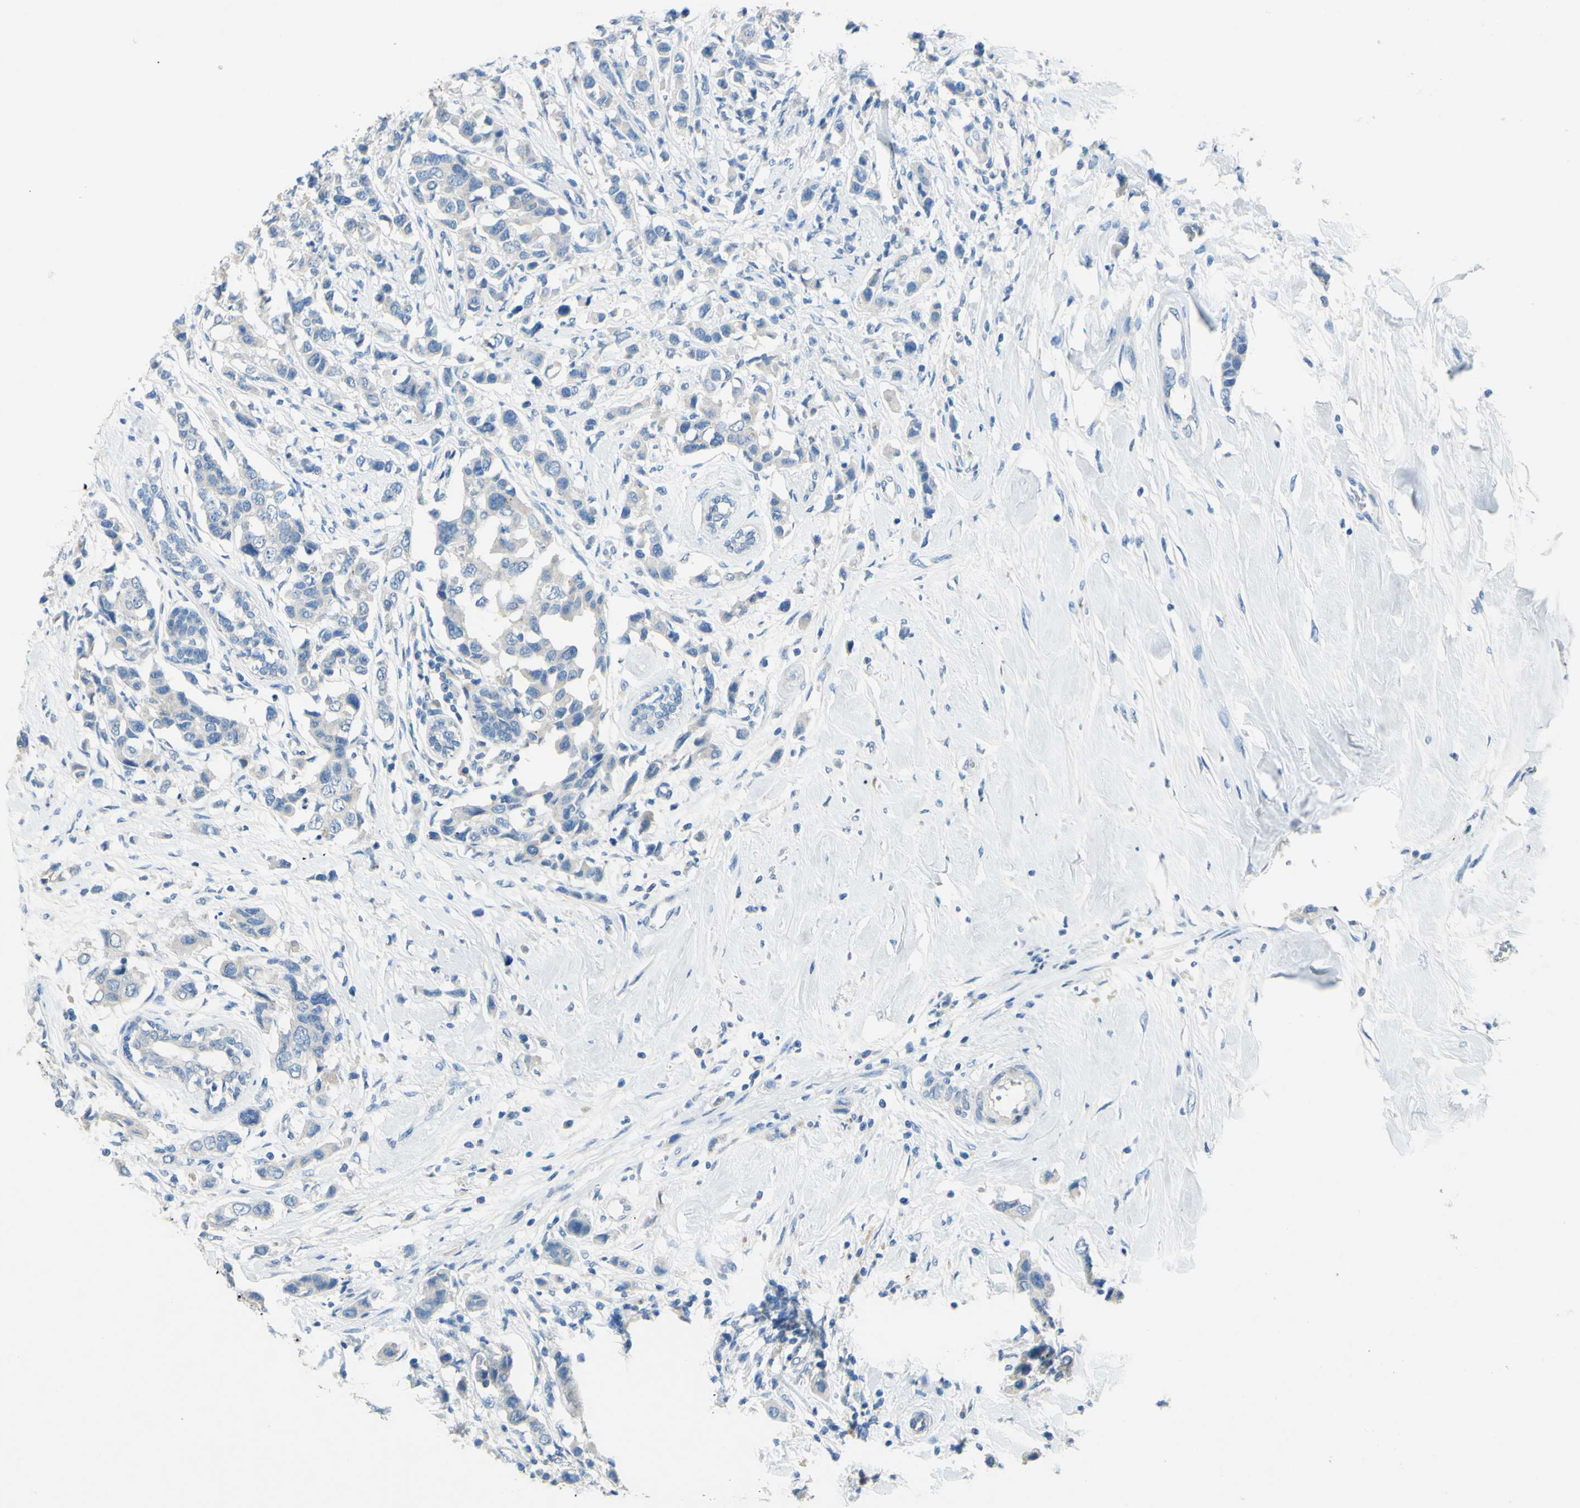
{"staining": {"intensity": "weak", "quantity": "<25%", "location": "cytoplasmic/membranous"}, "tissue": "breast cancer", "cell_type": "Tumor cells", "image_type": "cancer", "snomed": [{"axis": "morphology", "description": "Normal tissue, NOS"}, {"axis": "morphology", "description": "Duct carcinoma"}, {"axis": "topography", "description": "Breast"}], "caption": "Immunohistochemistry image of human breast intraductal carcinoma stained for a protein (brown), which exhibits no staining in tumor cells.", "gene": "CDH10", "patient": {"sex": "female", "age": 50}}